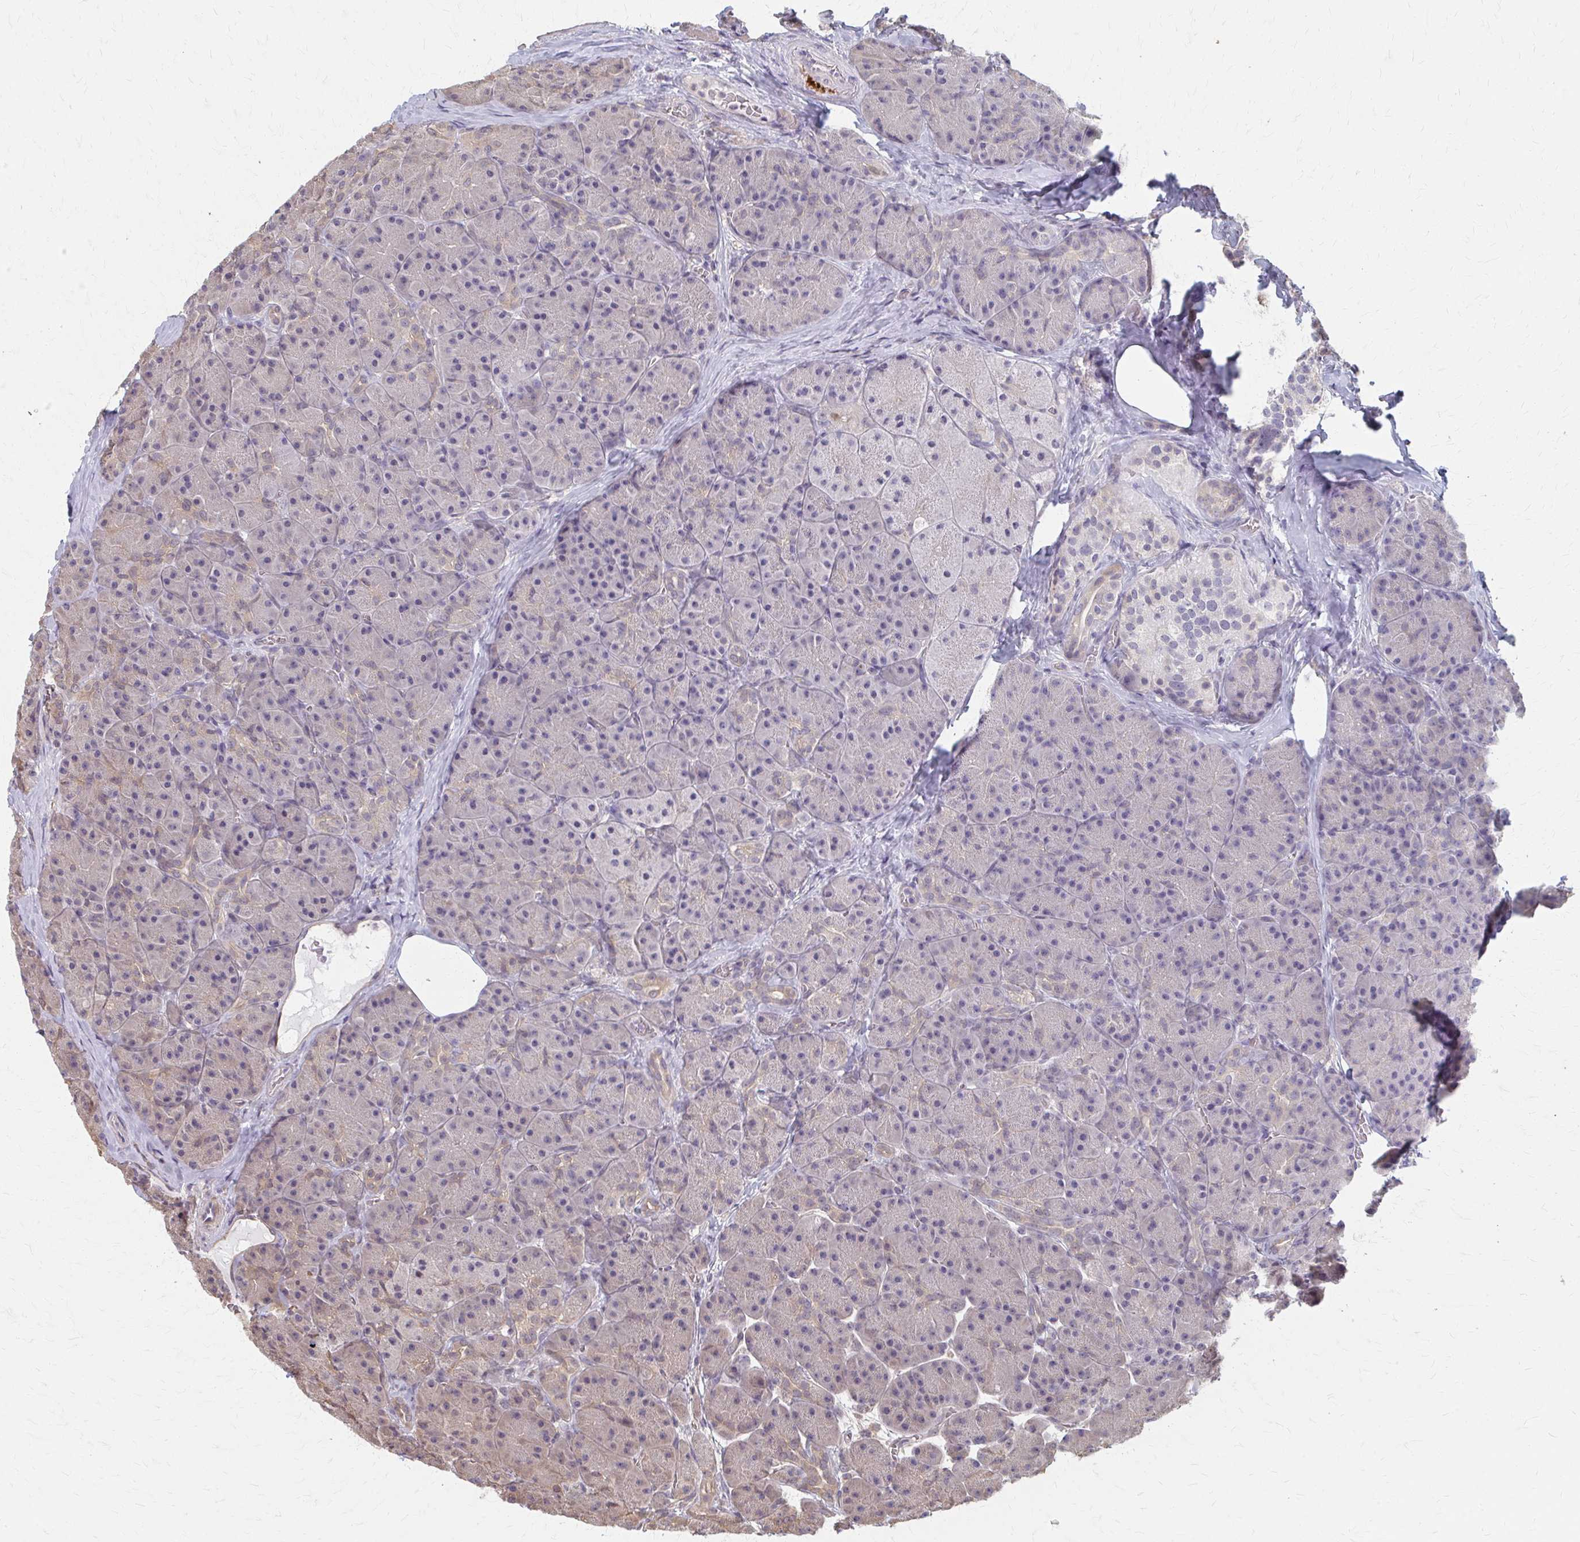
{"staining": {"intensity": "weak", "quantity": "<25%", "location": "cytoplasmic/membranous"}, "tissue": "pancreas", "cell_type": "Exocrine glandular cells", "image_type": "normal", "snomed": [{"axis": "morphology", "description": "Normal tissue, NOS"}, {"axis": "topography", "description": "Pancreas"}], "caption": "DAB (3,3'-diaminobenzidine) immunohistochemical staining of normal human pancreas displays no significant positivity in exocrine glandular cells. (DAB IHC visualized using brightfield microscopy, high magnification).", "gene": "RABGAP1L", "patient": {"sex": "male", "age": 57}}